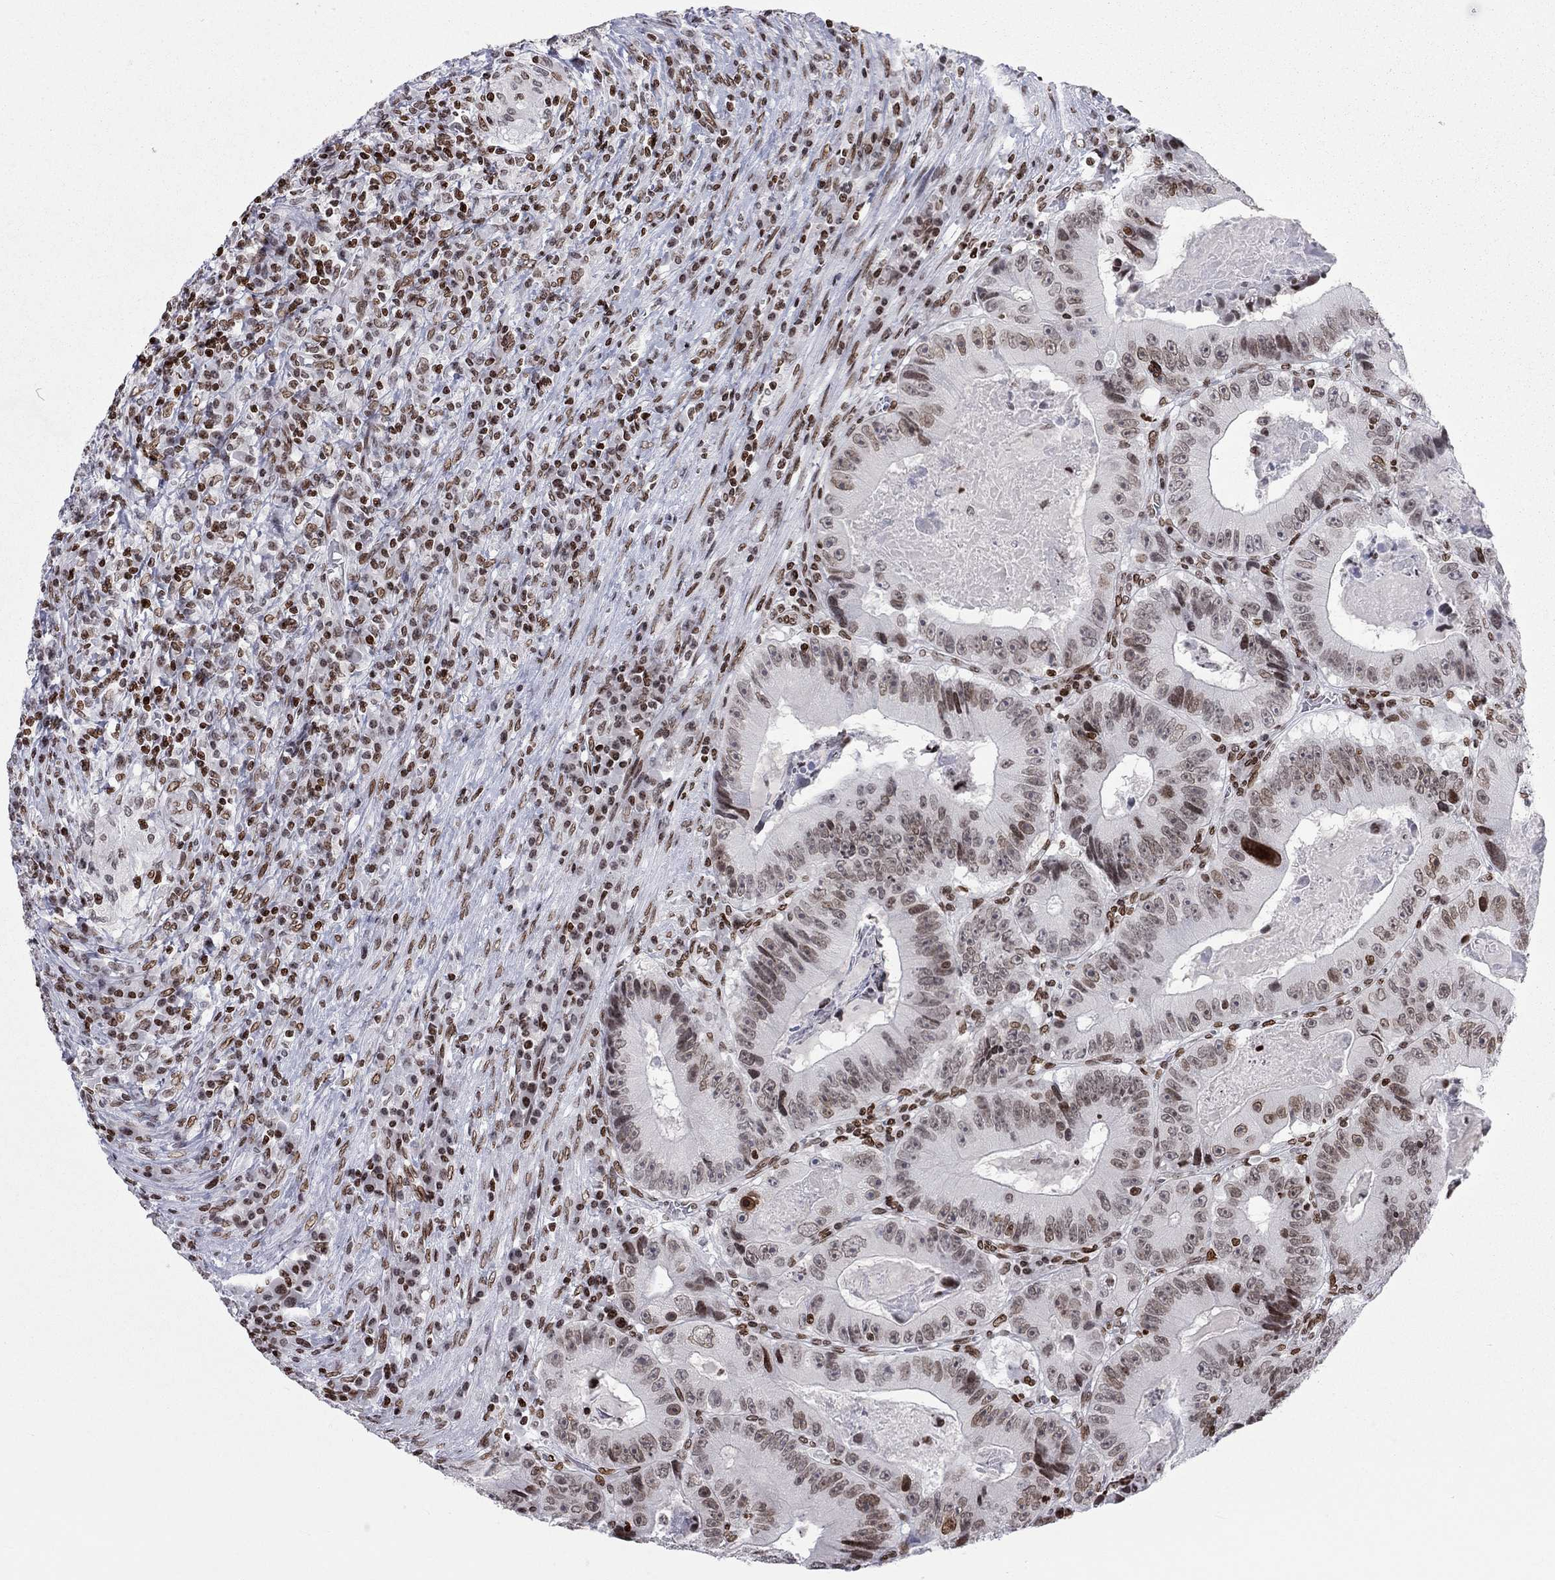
{"staining": {"intensity": "weak", "quantity": "25%-75%", "location": "nuclear"}, "tissue": "colorectal cancer", "cell_type": "Tumor cells", "image_type": "cancer", "snomed": [{"axis": "morphology", "description": "Adenocarcinoma, NOS"}, {"axis": "topography", "description": "Colon"}], "caption": "Protein expression by immunohistochemistry shows weak nuclear expression in approximately 25%-75% of tumor cells in adenocarcinoma (colorectal). (Stains: DAB in brown, nuclei in blue, Microscopy: brightfield microscopy at high magnification).", "gene": "H2AX", "patient": {"sex": "female", "age": 86}}